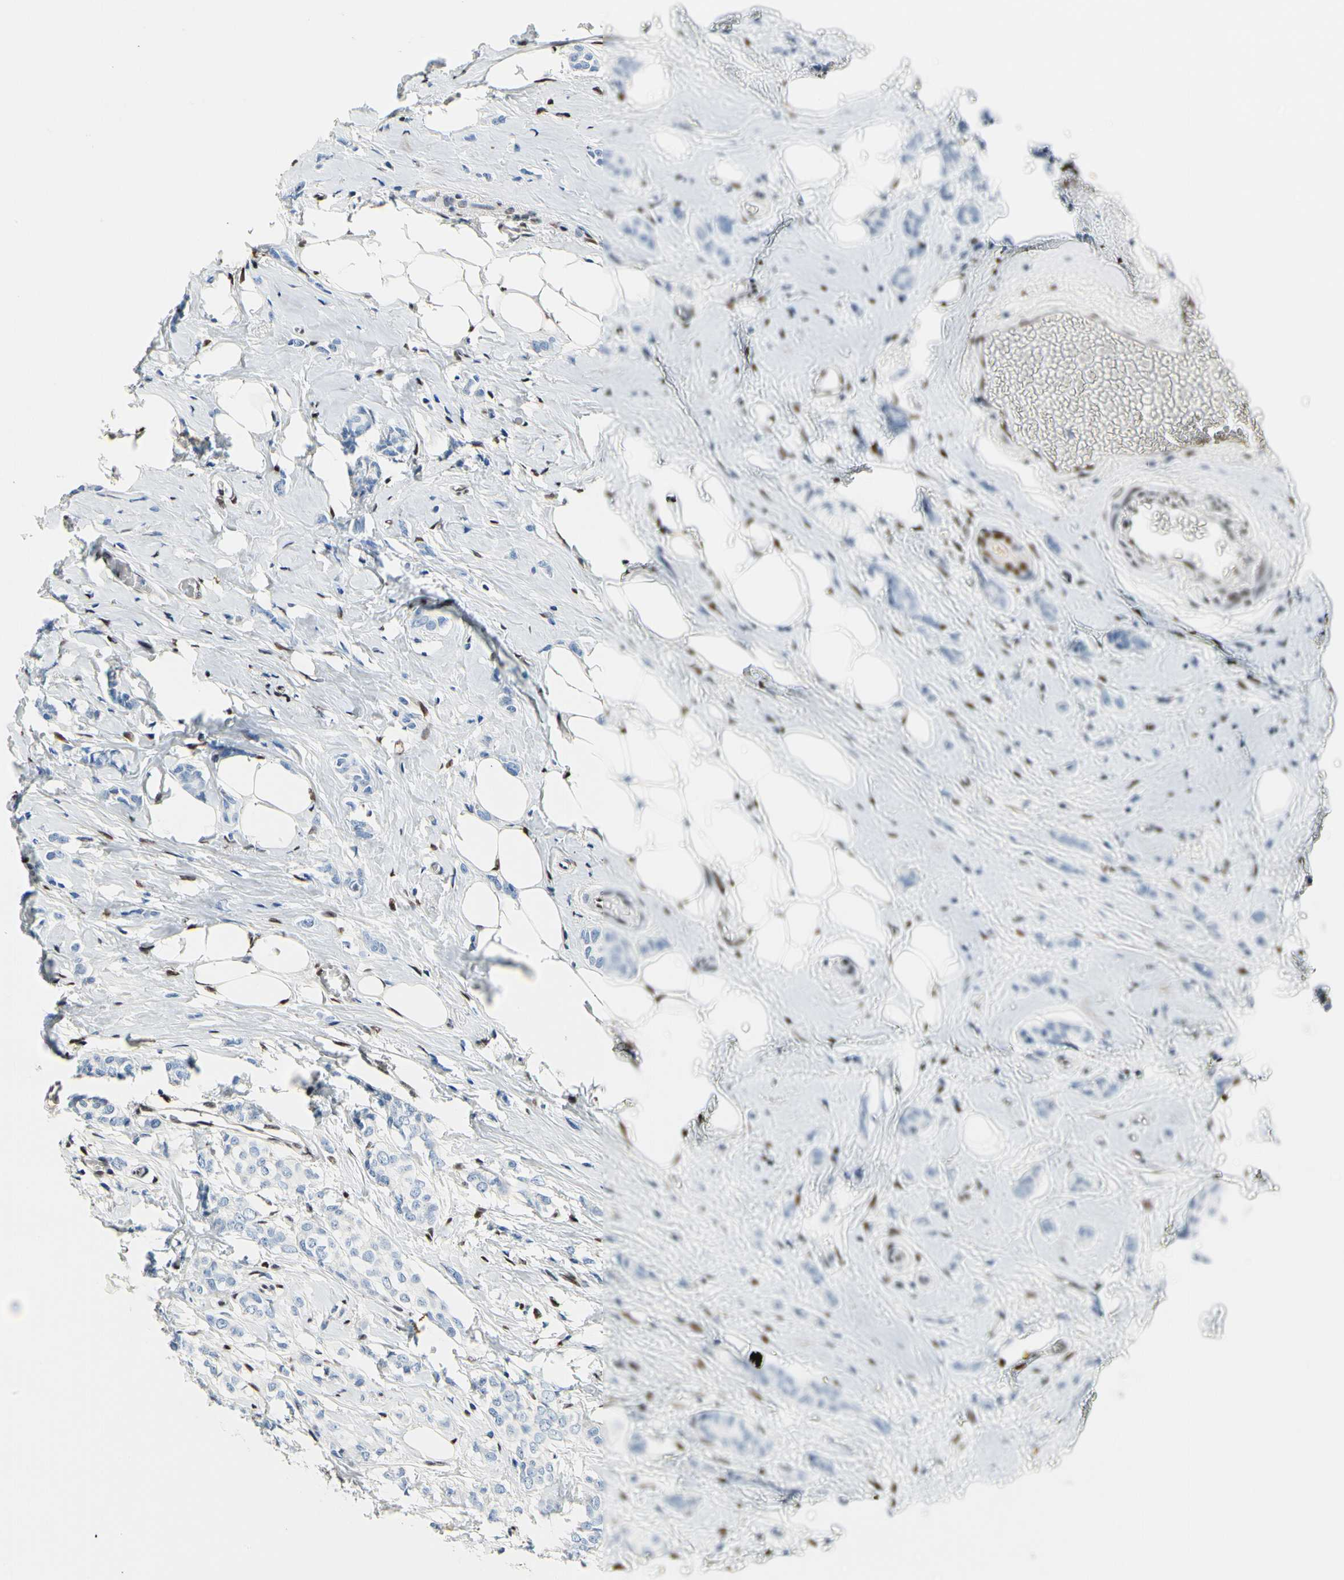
{"staining": {"intensity": "negative", "quantity": "none", "location": "none"}, "tissue": "breast cancer", "cell_type": "Tumor cells", "image_type": "cancer", "snomed": [{"axis": "morphology", "description": "Lobular carcinoma"}, {"axis": "topography", "description": "Breast"}], "caption": "Breast cancer (lobular carcinoma) was stained to show a protein in brown. There is no significant positivity in tumor cells.", "gene": "NFIA", "patient": {"sex": "female", "age": 60}}